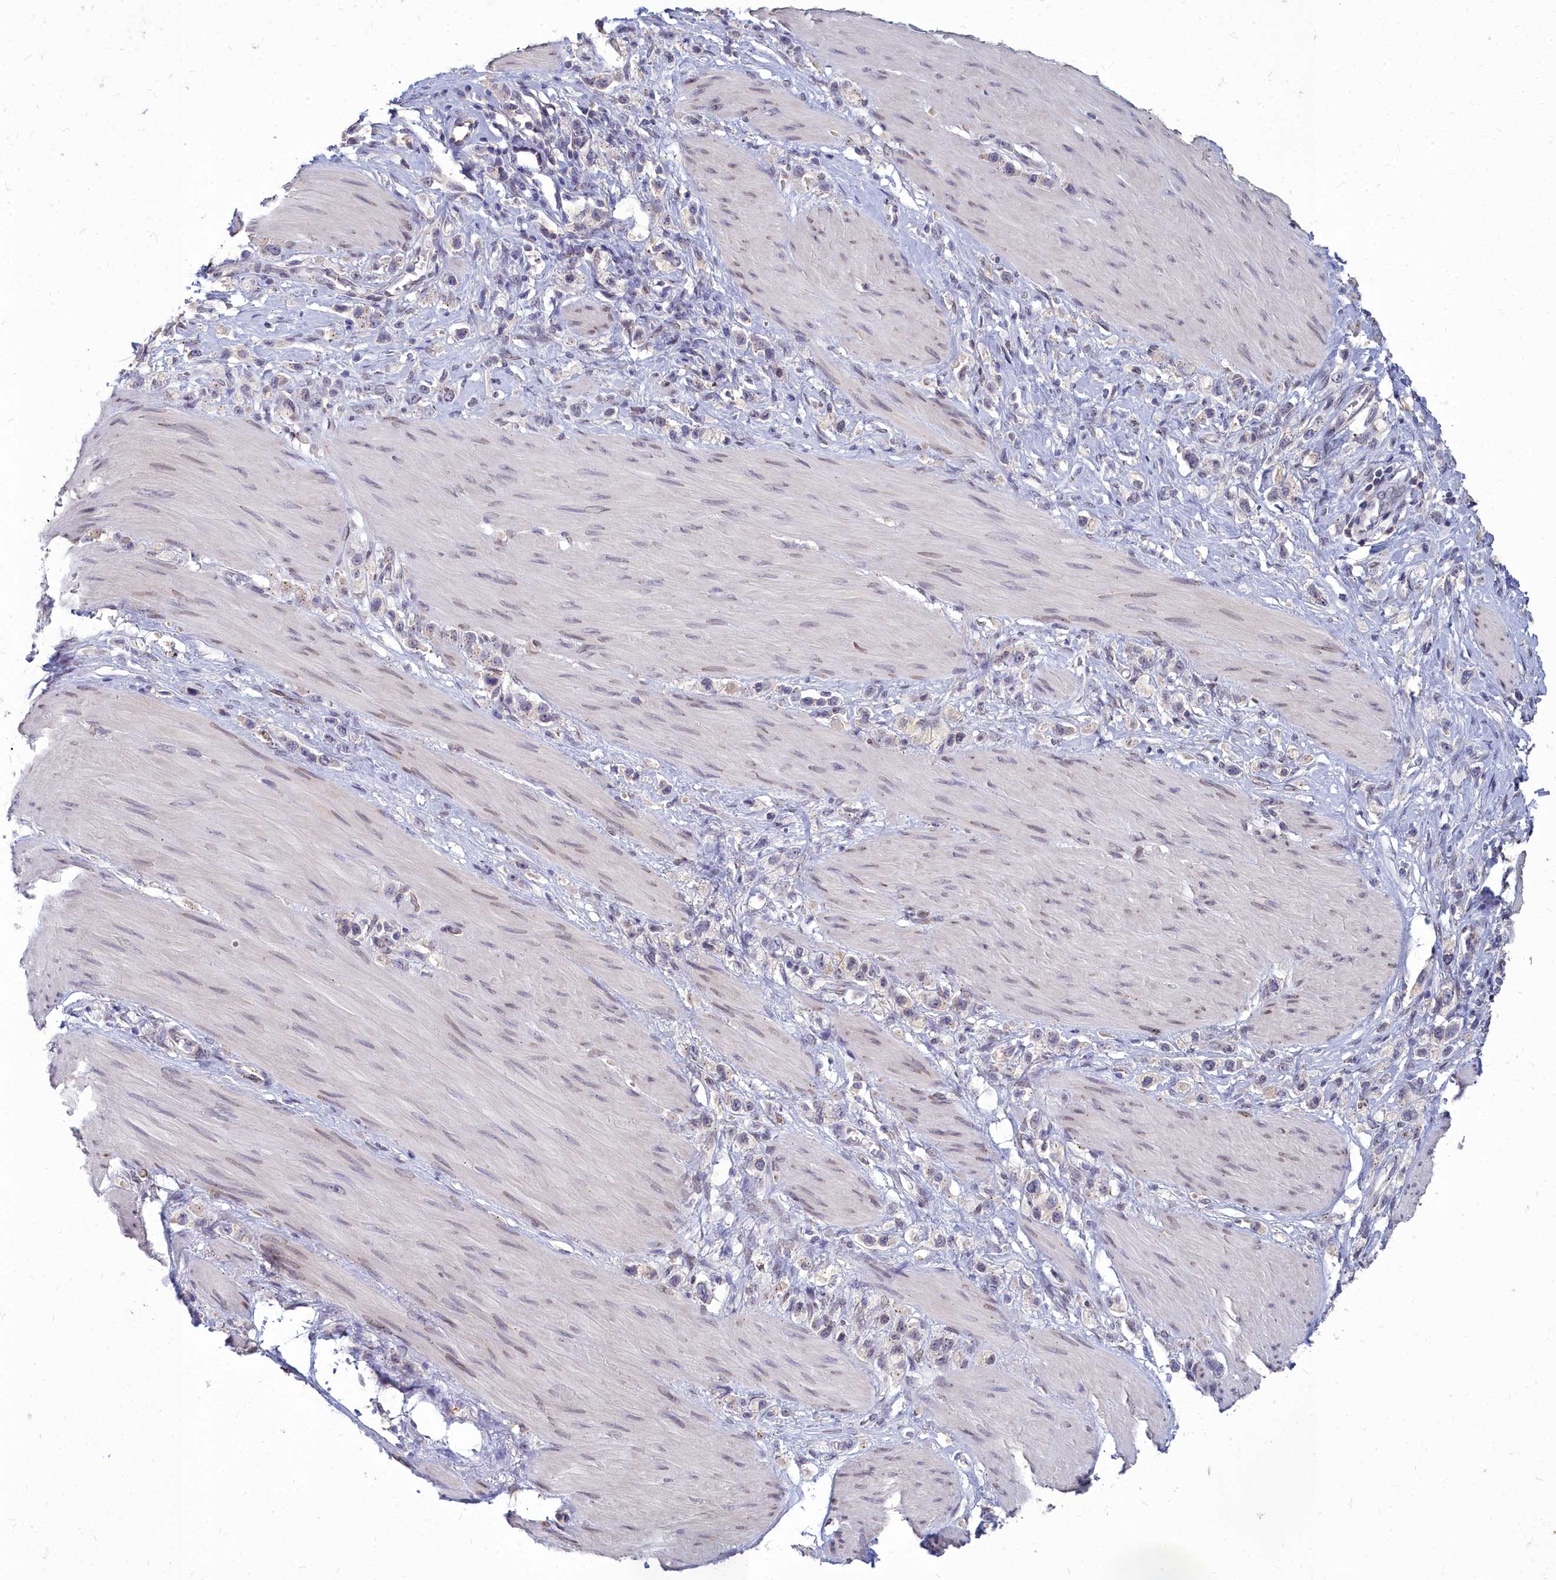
{"staining": {"intensity": "weak", "quantity": "<25%", "location": "nuclear"}, "tissue": "stomach cancer", "cell_type": "Tumor cells", "image_type": "cancer", "snomed": [{"axis": "morphology", "description": "Adenocarcinoma, NOS"}, {"axis": "topography", "description": "Stomach"}], "caption": "Stomach cancer (adenocarcinoma) stained for a protein using immunohistochemistry (IHC) shows no expression tumor cells.", "gene": "NOXA1", "patient": {"sex": "female", "age": 65}}